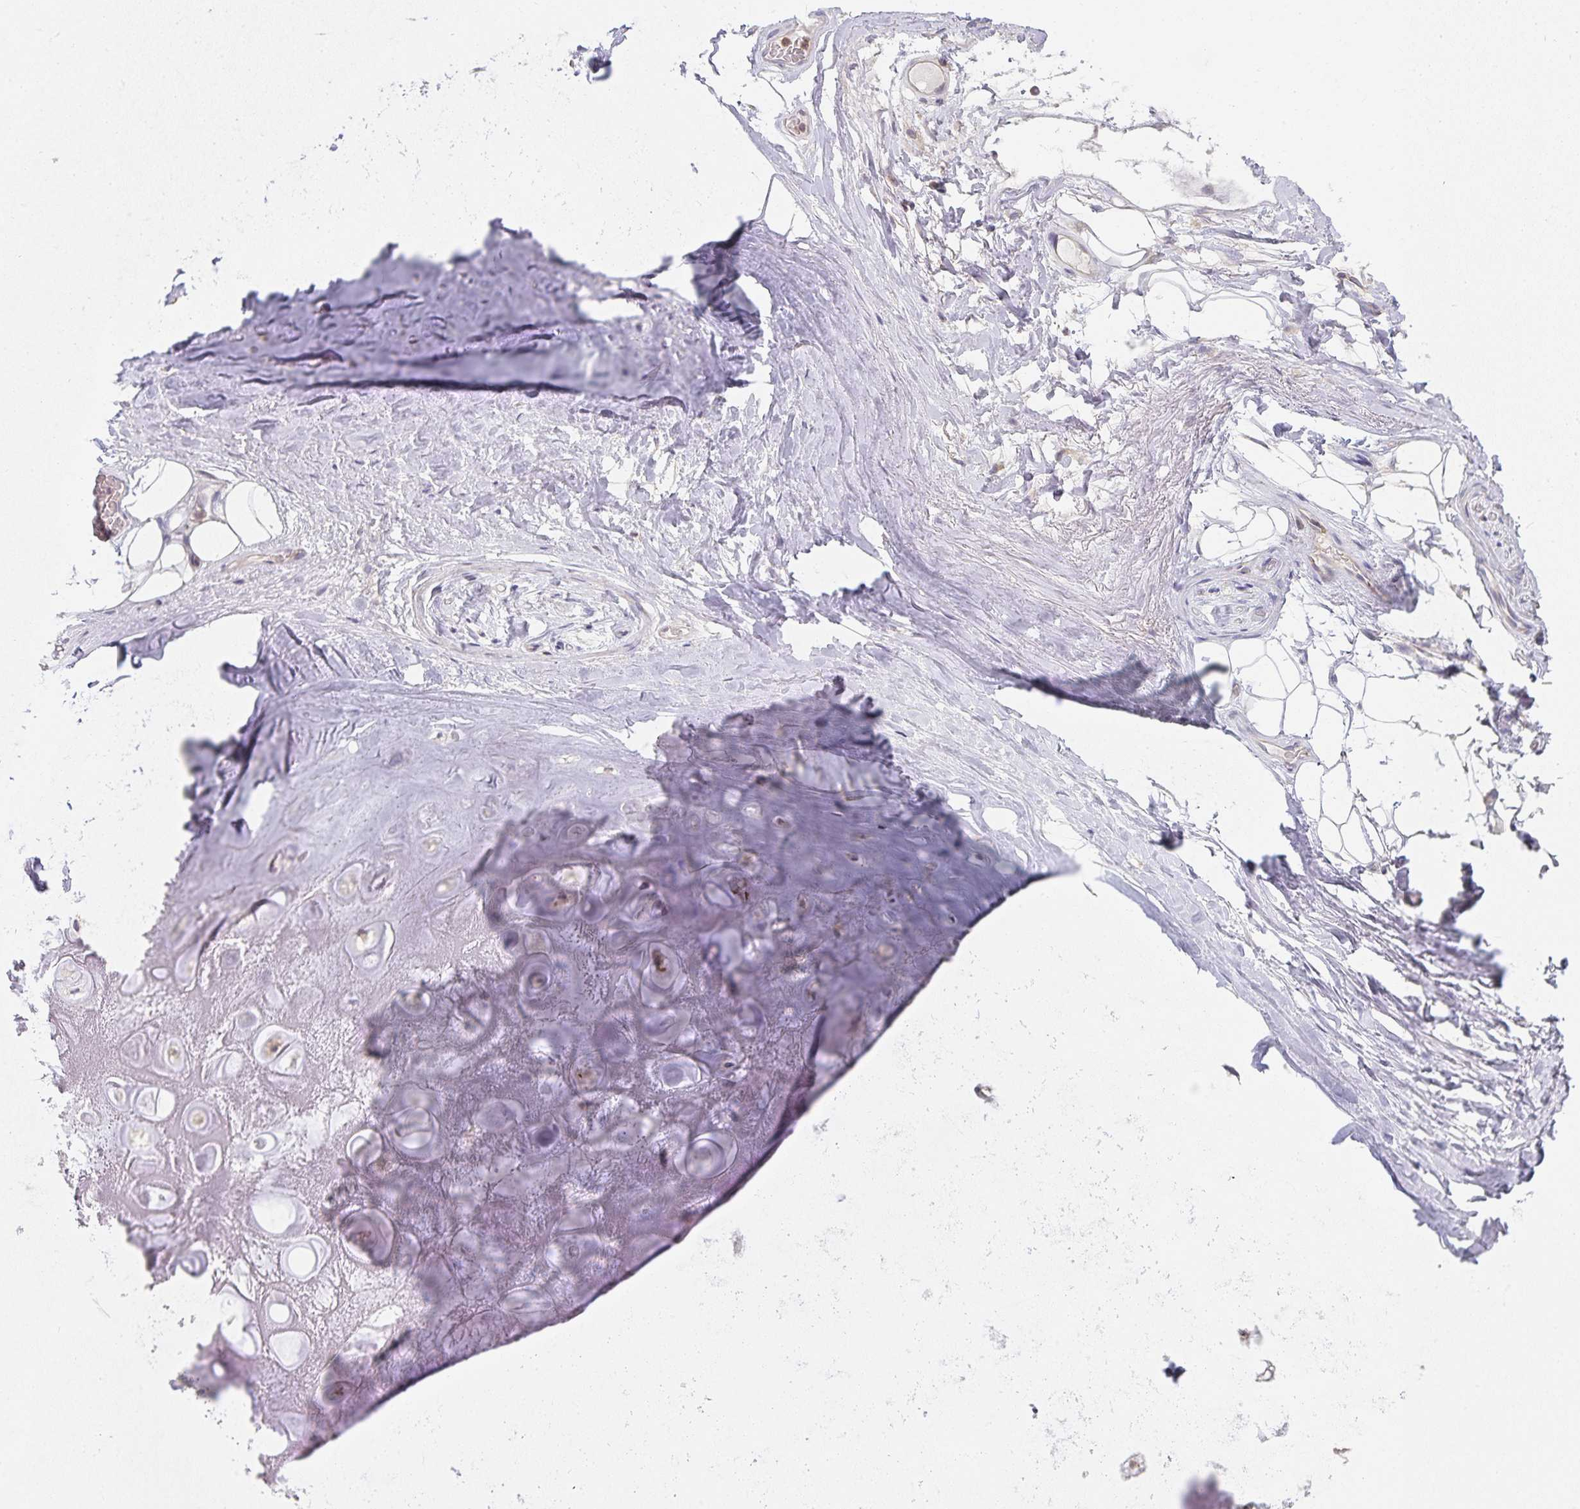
{"staining": {"intensity": "negative", "quantity": "none", "location": "none"}, "tissue": "adipose tissue", "cell_type": "Adipocytes", "image_type": "normal", "snomed": [{"axis": "morphology", "description": "Normal tissue, NOS"}, {"axis": "topography", "description": "Lymph node"}, {"axis": "topography", "description": "Cartilage tissue"}, {"axis": "topography", "description": "Nasopharynx"}], "caption": "This photomicrograph is of normal adipose tissue stained with immunohistochemistry to label a protein in brown with the nuclei are counter-stained blue. There is no positivity in adipocytes. (Stains: DAB immunohistochemistry with hematoxylin counter stain, Microscopy: brightfield microscopy at high magnification).", "gene": "GATA3", "patient": {"sex": "male", "age": 63}}